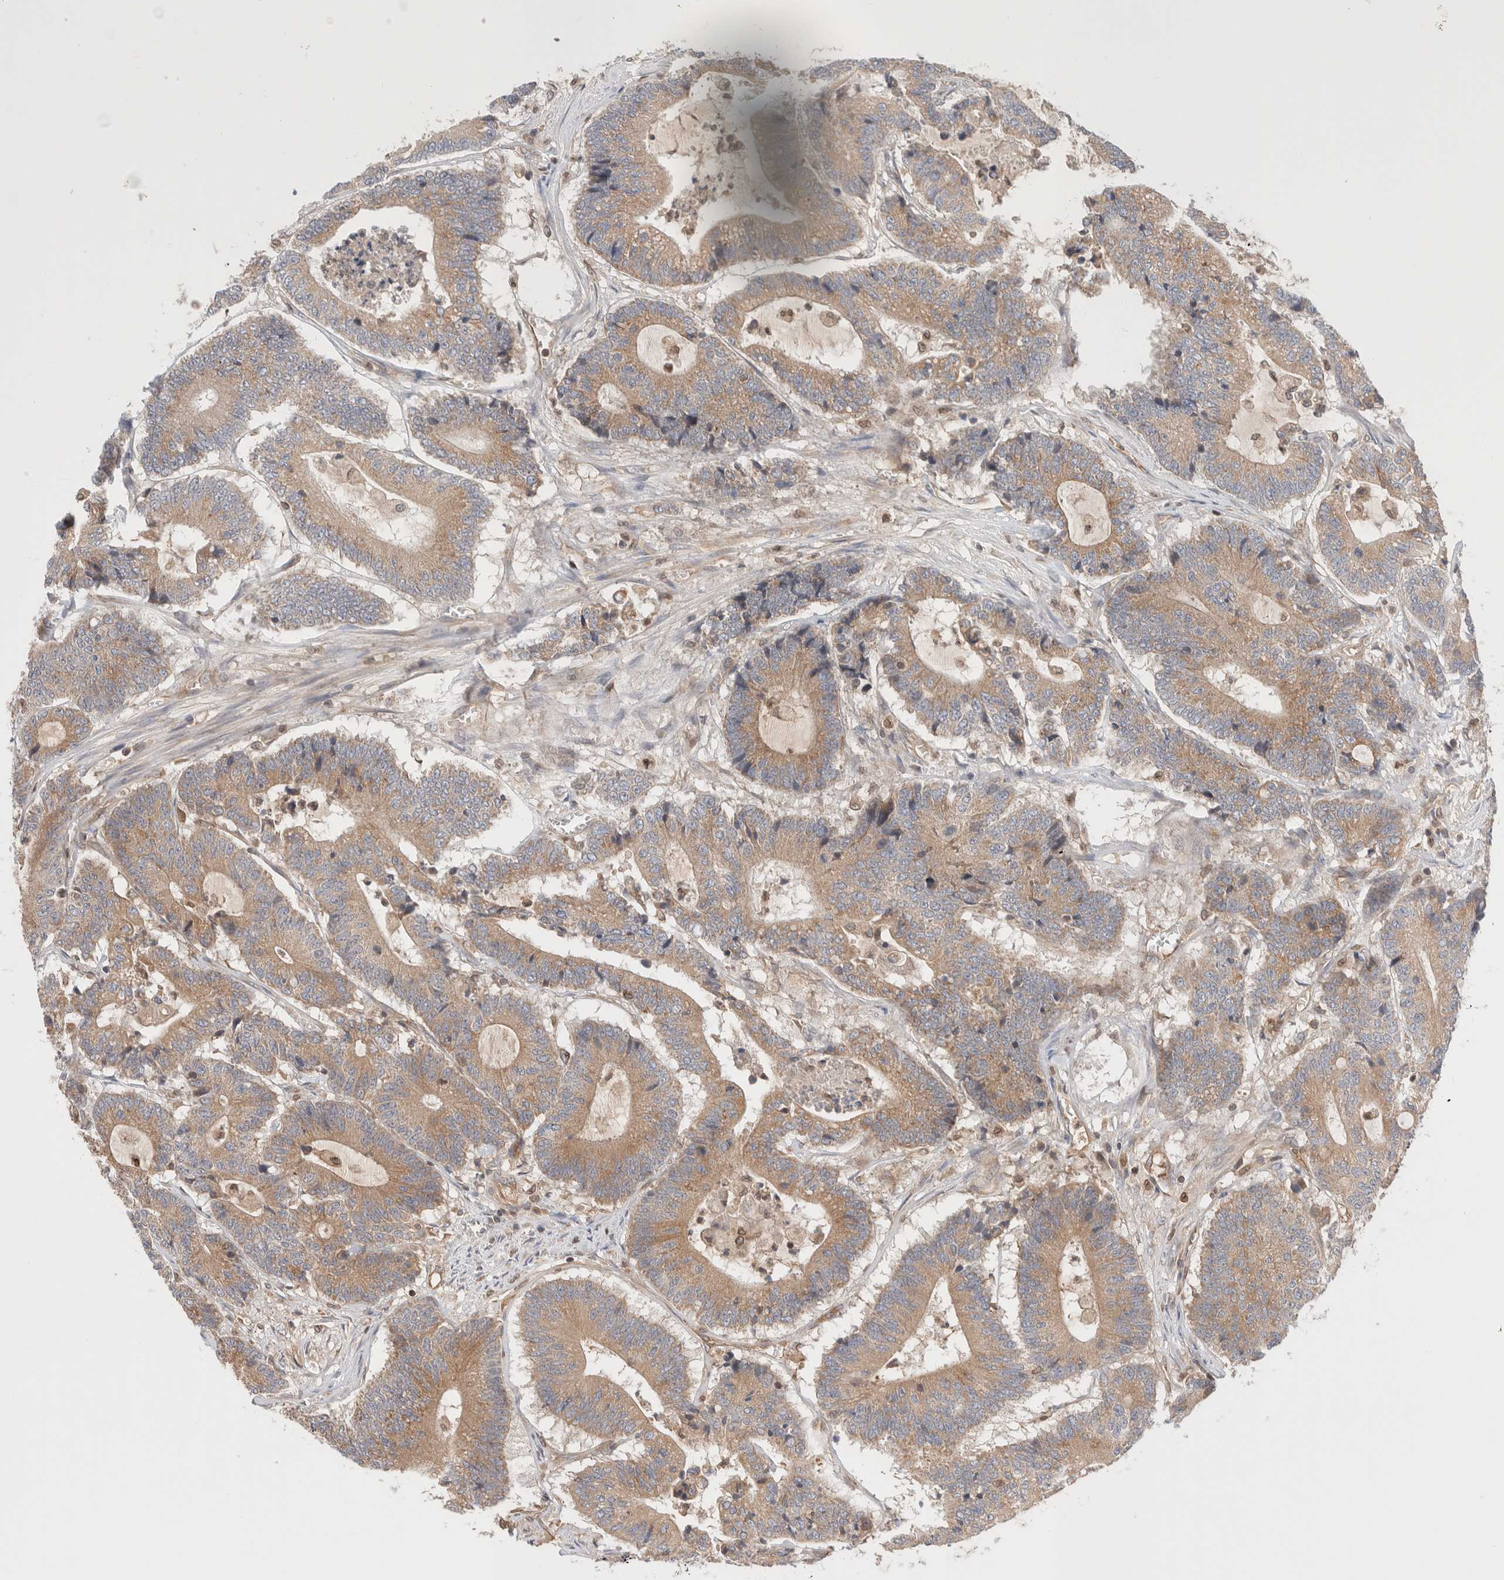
{"staining": {"intensity": "moderate", "quantity": ">75%", "location": "cytoplasmic/membranous"}, "tissue": "colorectal cancer", "cell_type": "Tumor cells", "image_type": "cancer", "snomed": [{"axis": "morphology", "description": "Adenocarcinoma, NOS"}, {"axis": "topography", "description": "Colon"}], "caption": "The immunohistochemical stain shows moderate cytoplasmic/membranous expression in tumor cells of colorectal cancer (adenocarcinoma) tissue. (Brightfield microscopy of DAB IHC at high magnification).", "gene": "SIKE1", "patient": {"sex": "female", "age": 84}}